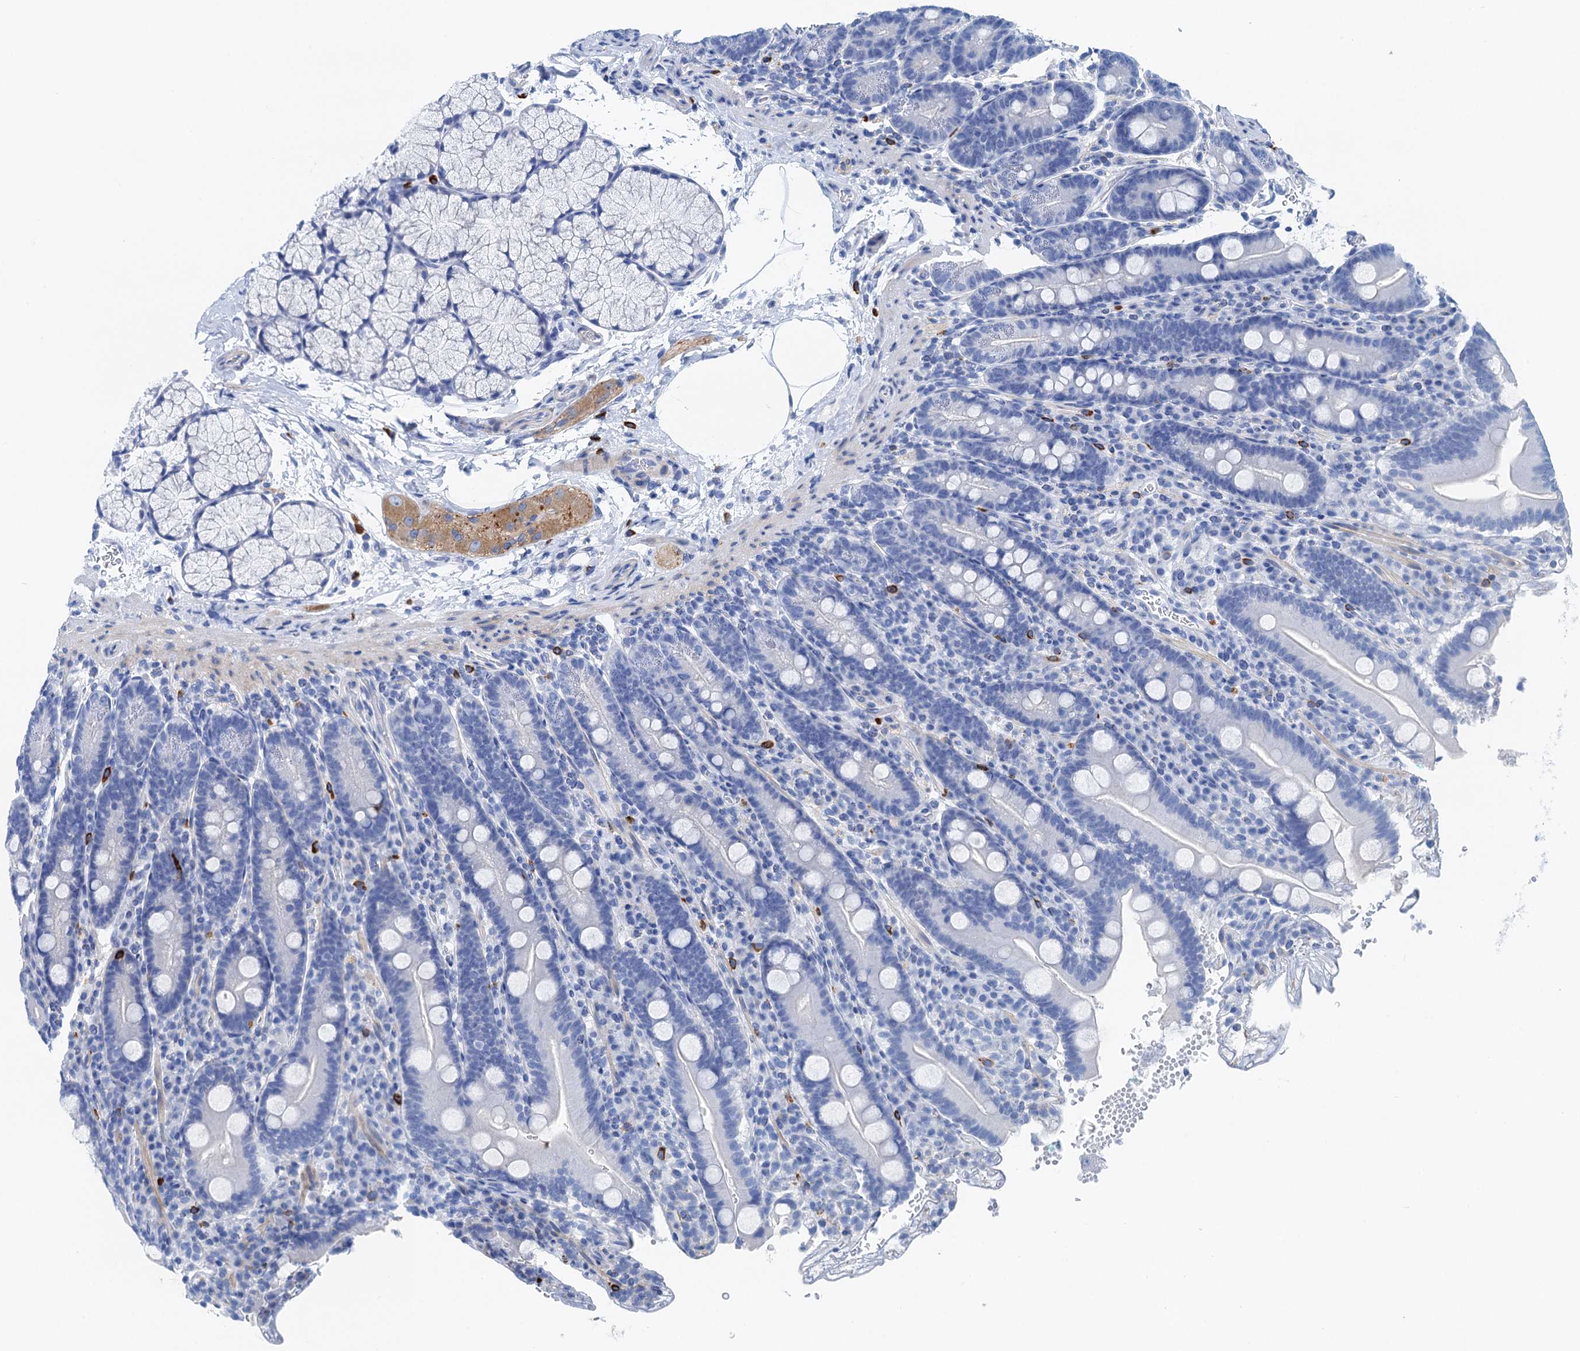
{"staining": {"intensity": "negative", "quantity": "none", "location": "none"}, "tissue": "duodenum", "cell_type": "Glandular cells", "image_type": "normal", "snomed": [{"axis": "morphology", "description": "Normal tissue, NOS"}, {"axis": "topography", "description": "Duodenum"}], "caption": "DAB (3,3'-diaminobenzidine) immunohistochemical staining of benign duodenum displays no significant expression in glandular cells.", "gene": "NLRP10", "patient": {"sex": "male", "age": 35}}